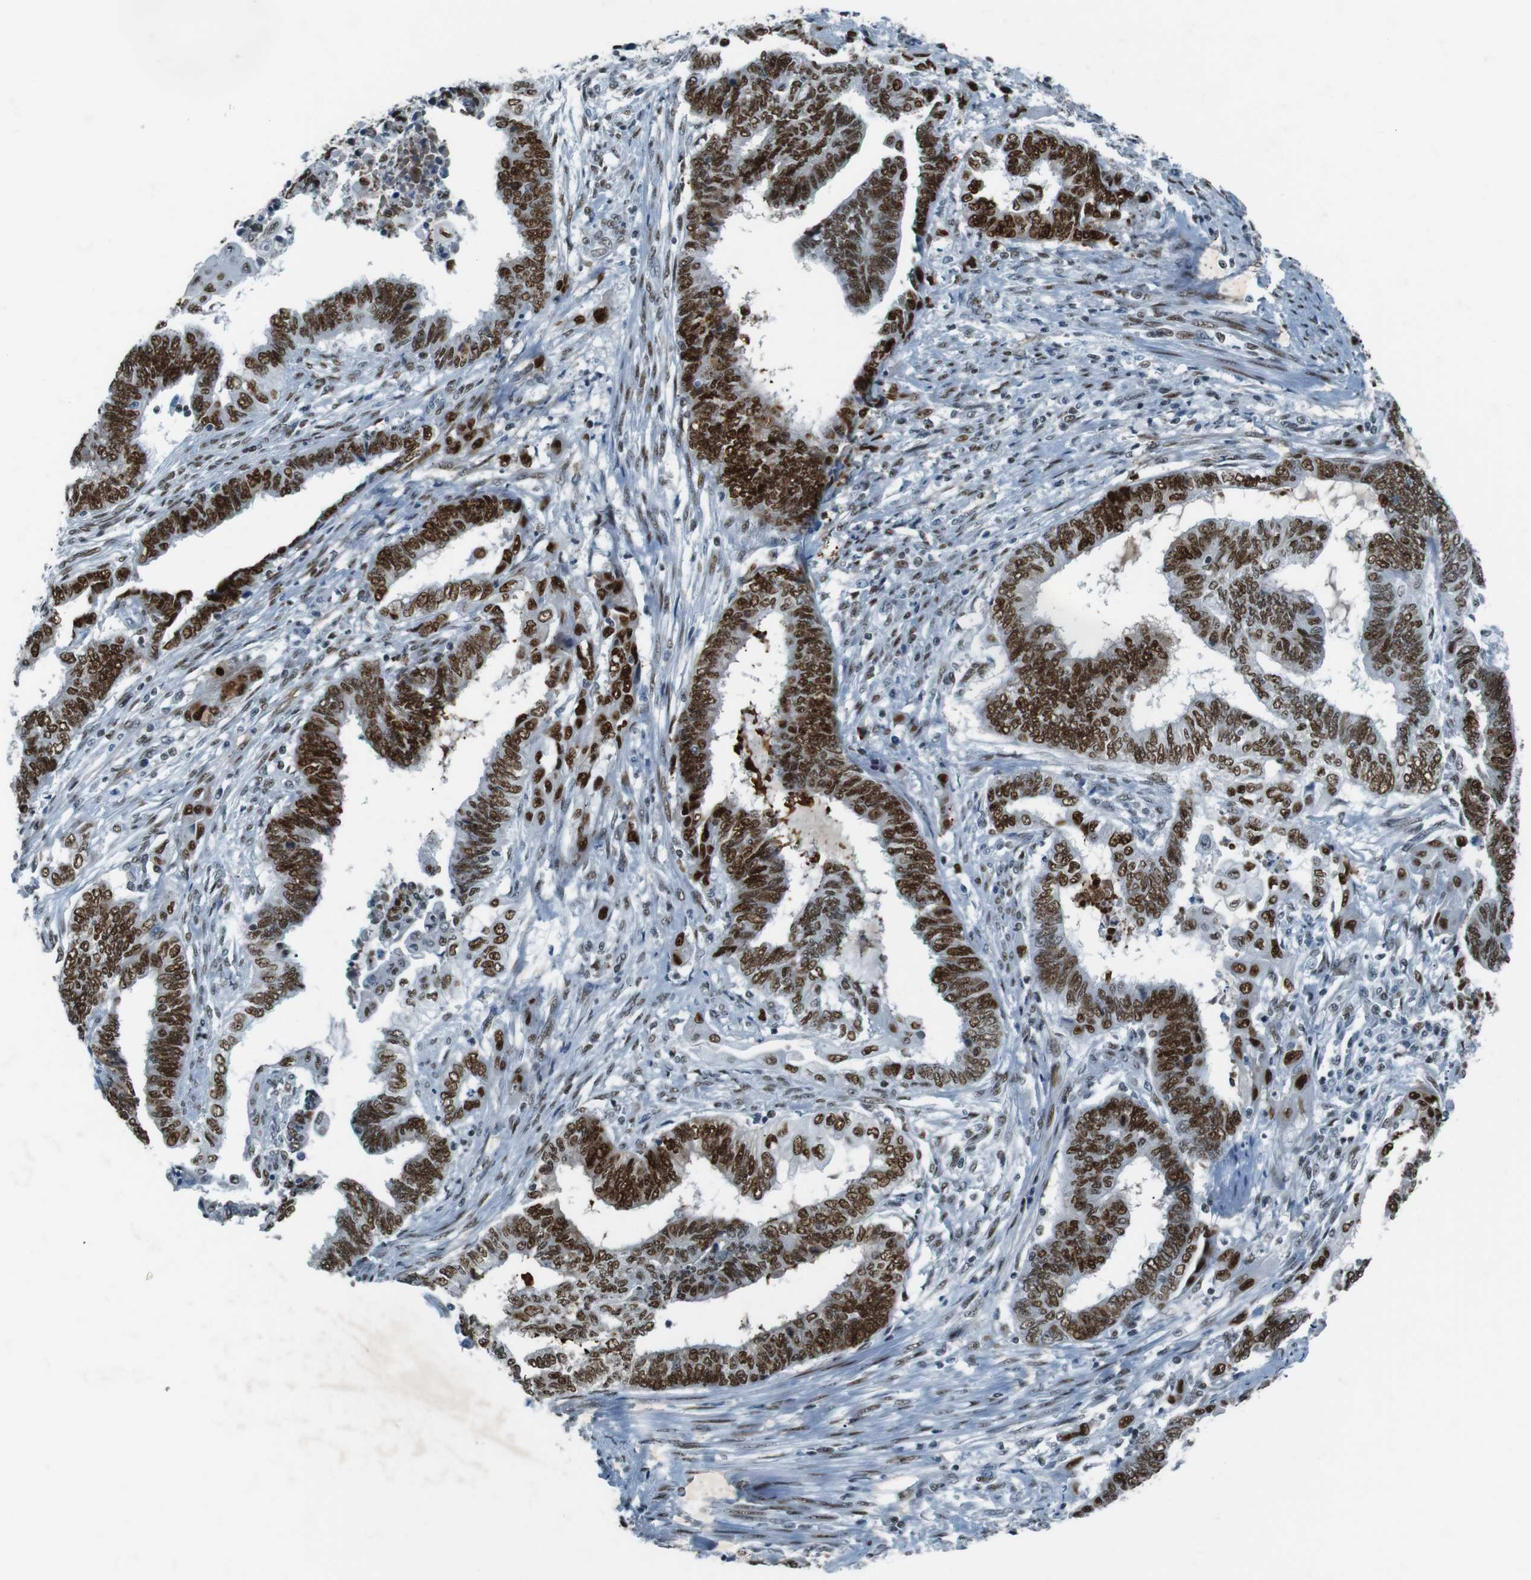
{"staining": {"intensity": "strong", "quantity": ">75%", "location": "nuclear"}, "tissue": "endometrial cancer", "cell_type": "Tumor cells", "image_type": "cancer", "snomed": [{"axis": "morphology", "description": "Adenocarcinoma, NOS"}, {"axis": "topography", "description": "Uterus"}, {"axis": "topography", "description": "Endometrium"}], "caption": "Endometrial cancer tissue demonstrates strong nuclear expression in about >75% of tumor cells (brown staining indicates protein expression, while blue staining denotes nuclei).", "gene": "HEXIM1", "patient": {"sex": "female", "age": 70}}